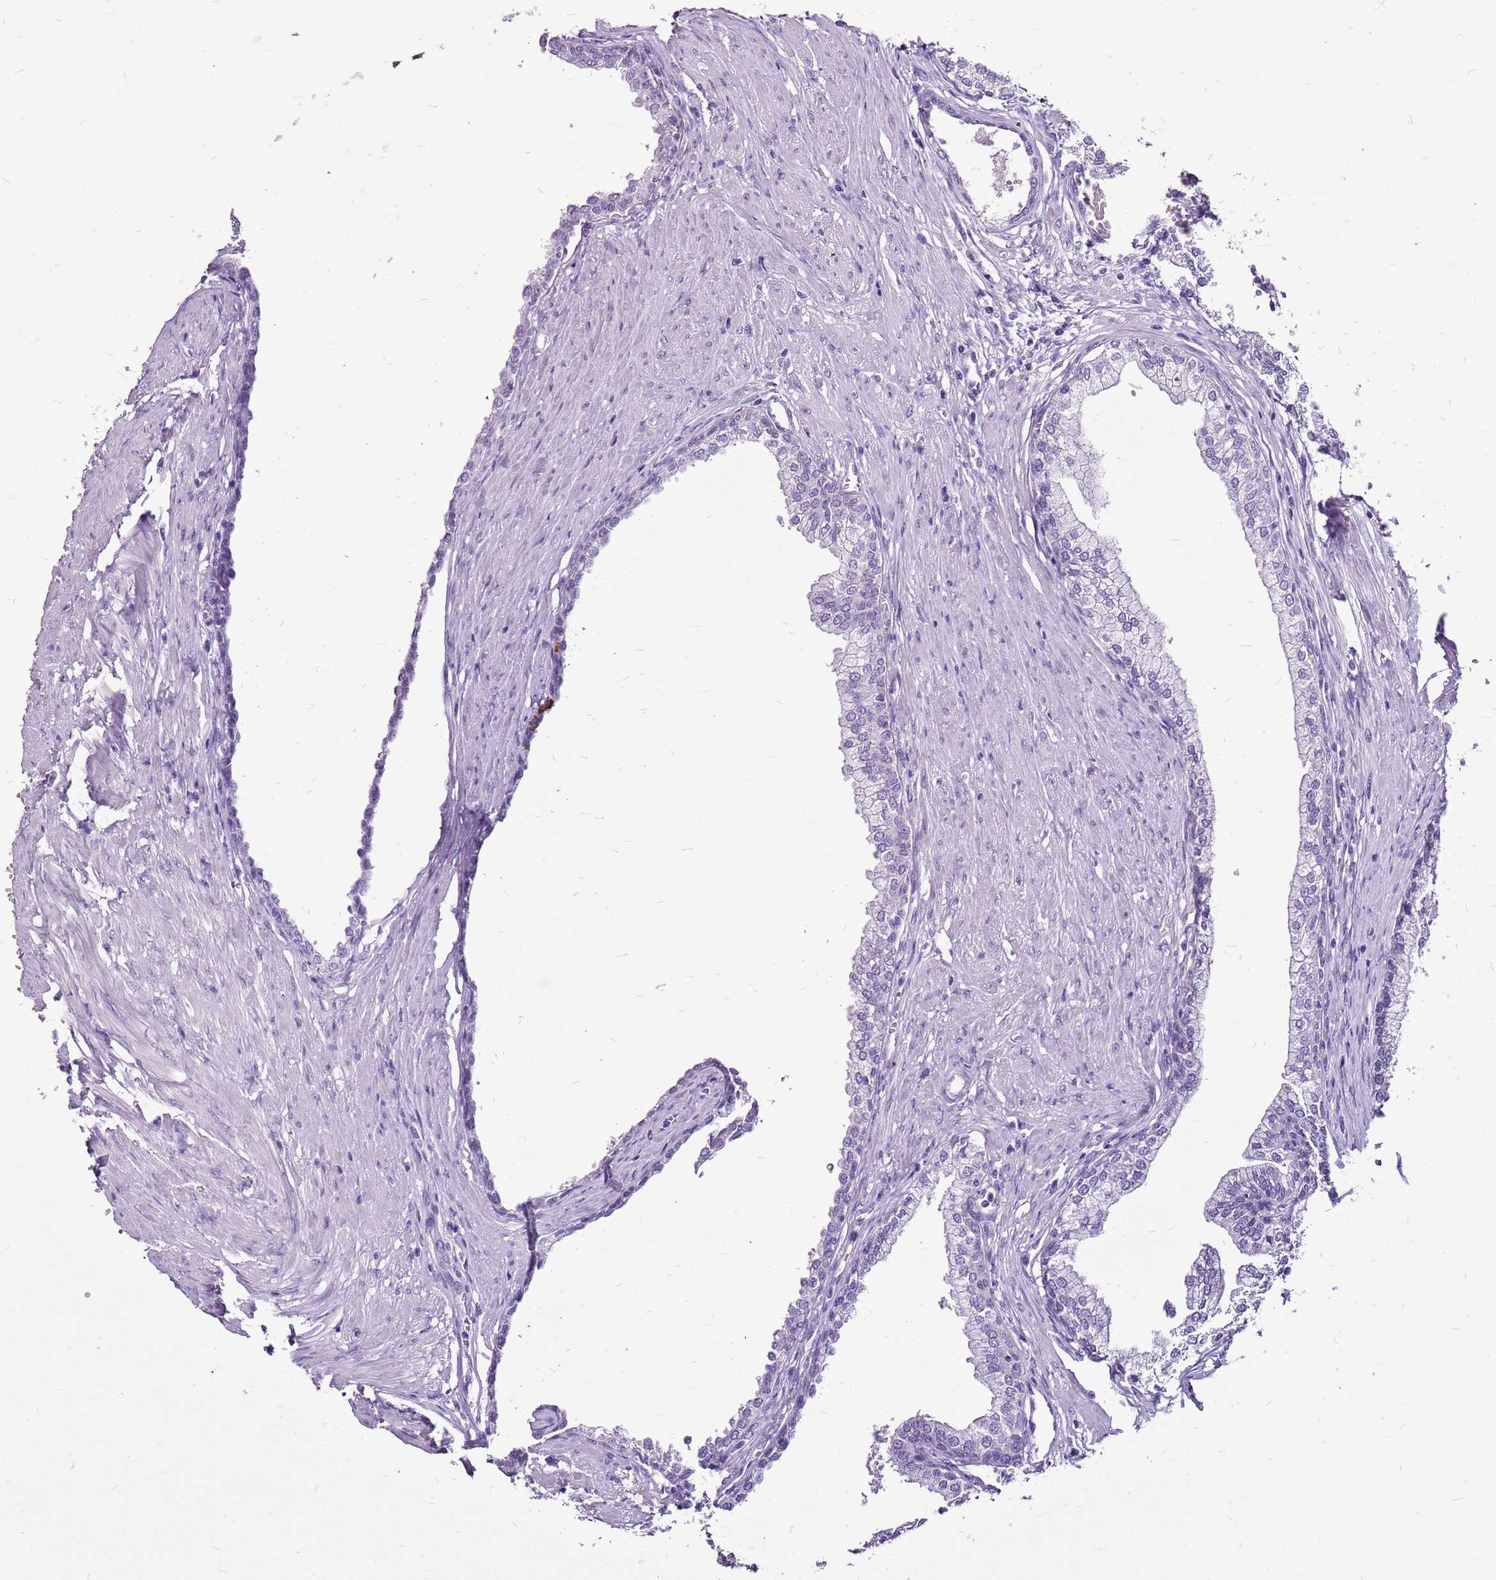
{"staining": {"intensity": "weak", "quantity": "<25%", "location": "cytoplasmic/membranous"}, "tissue": "prostate", "cell_type": "Glandular cells", "image_type": "normal", "snomed": [{"axis": "morphology", "description": "Normal tissue, NOS"}, {"axis": "morphology", "description": "Urothelial carcinoma, Low grade"}, {"axis": "topography", "description": "Urinary bladder"}, {"axis": "topography", "description": "Prostate"}], "caption": "Glandular cells are negative for protein expression in benign human prostate. (Stains: DAB immunohistochemistry (IHC) with hematoxylin counter stain, Microscopy: brightfield microscopy at high magnification).", "gene": "ACSS3", "patient": {"sex": "male", "age": 60}}